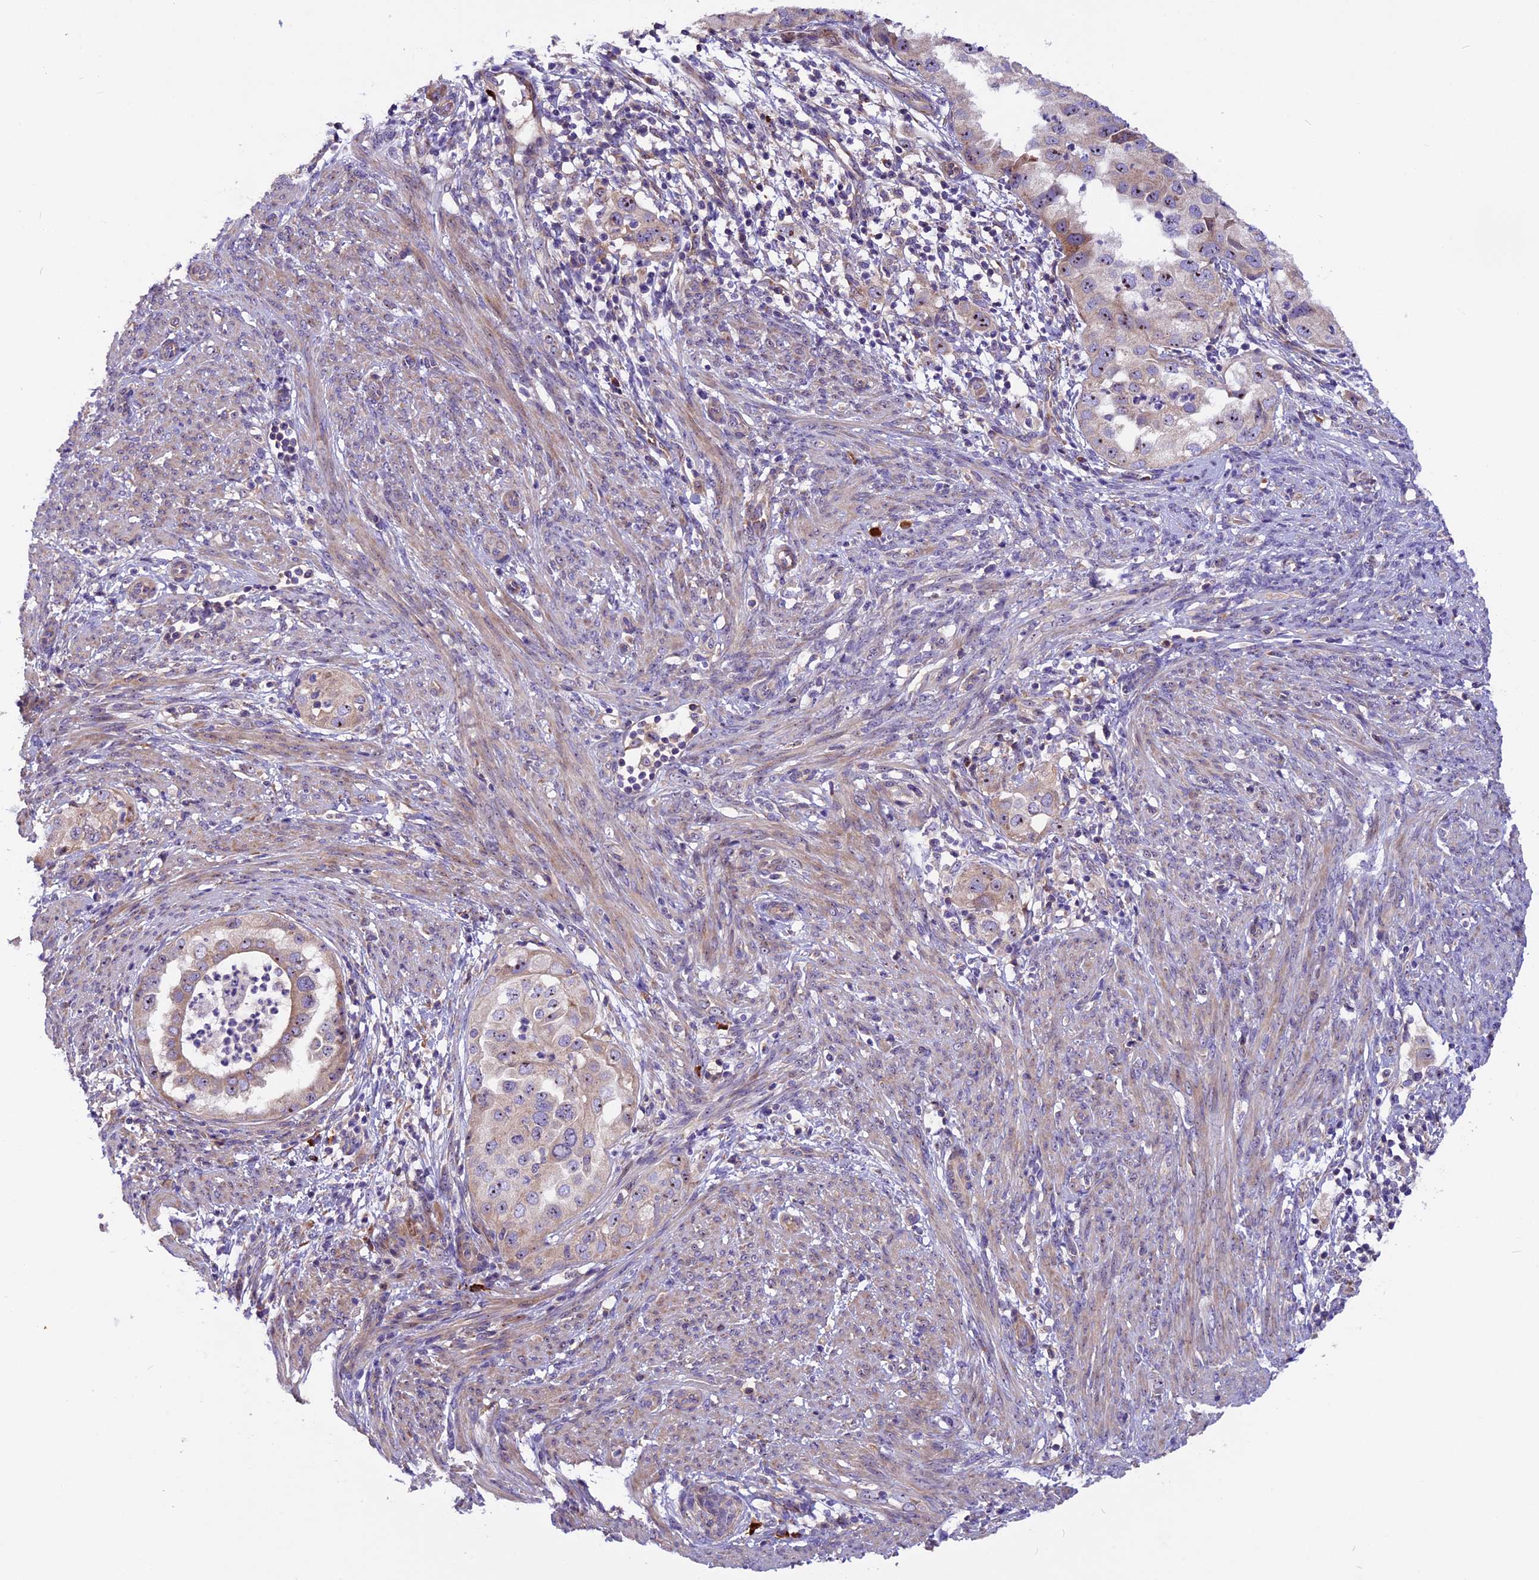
{"staining": {"intensity": "weak", "quantity": ">75%", "location": "cytoplasmic/membranous,nuclear"}, "tissue": "endometrial cancer", "cell_type": "Tumor cells", "image_type": "cancer", "snomed": [{"axis": "morphology", "description": "Adenocarcinoma, NOS"}, {"axis": "topography", "description": "Endometrium"}], "caption": "A photomicrograph showing weak cytoplasmic/membranous and nuclear staining in about >75% of tumor cells in endometrial adenocarcinoma, as visualized by brown immunohistochemical staining.", "gene": "FRY", "patient": {"sex": "female", "age": 85}}